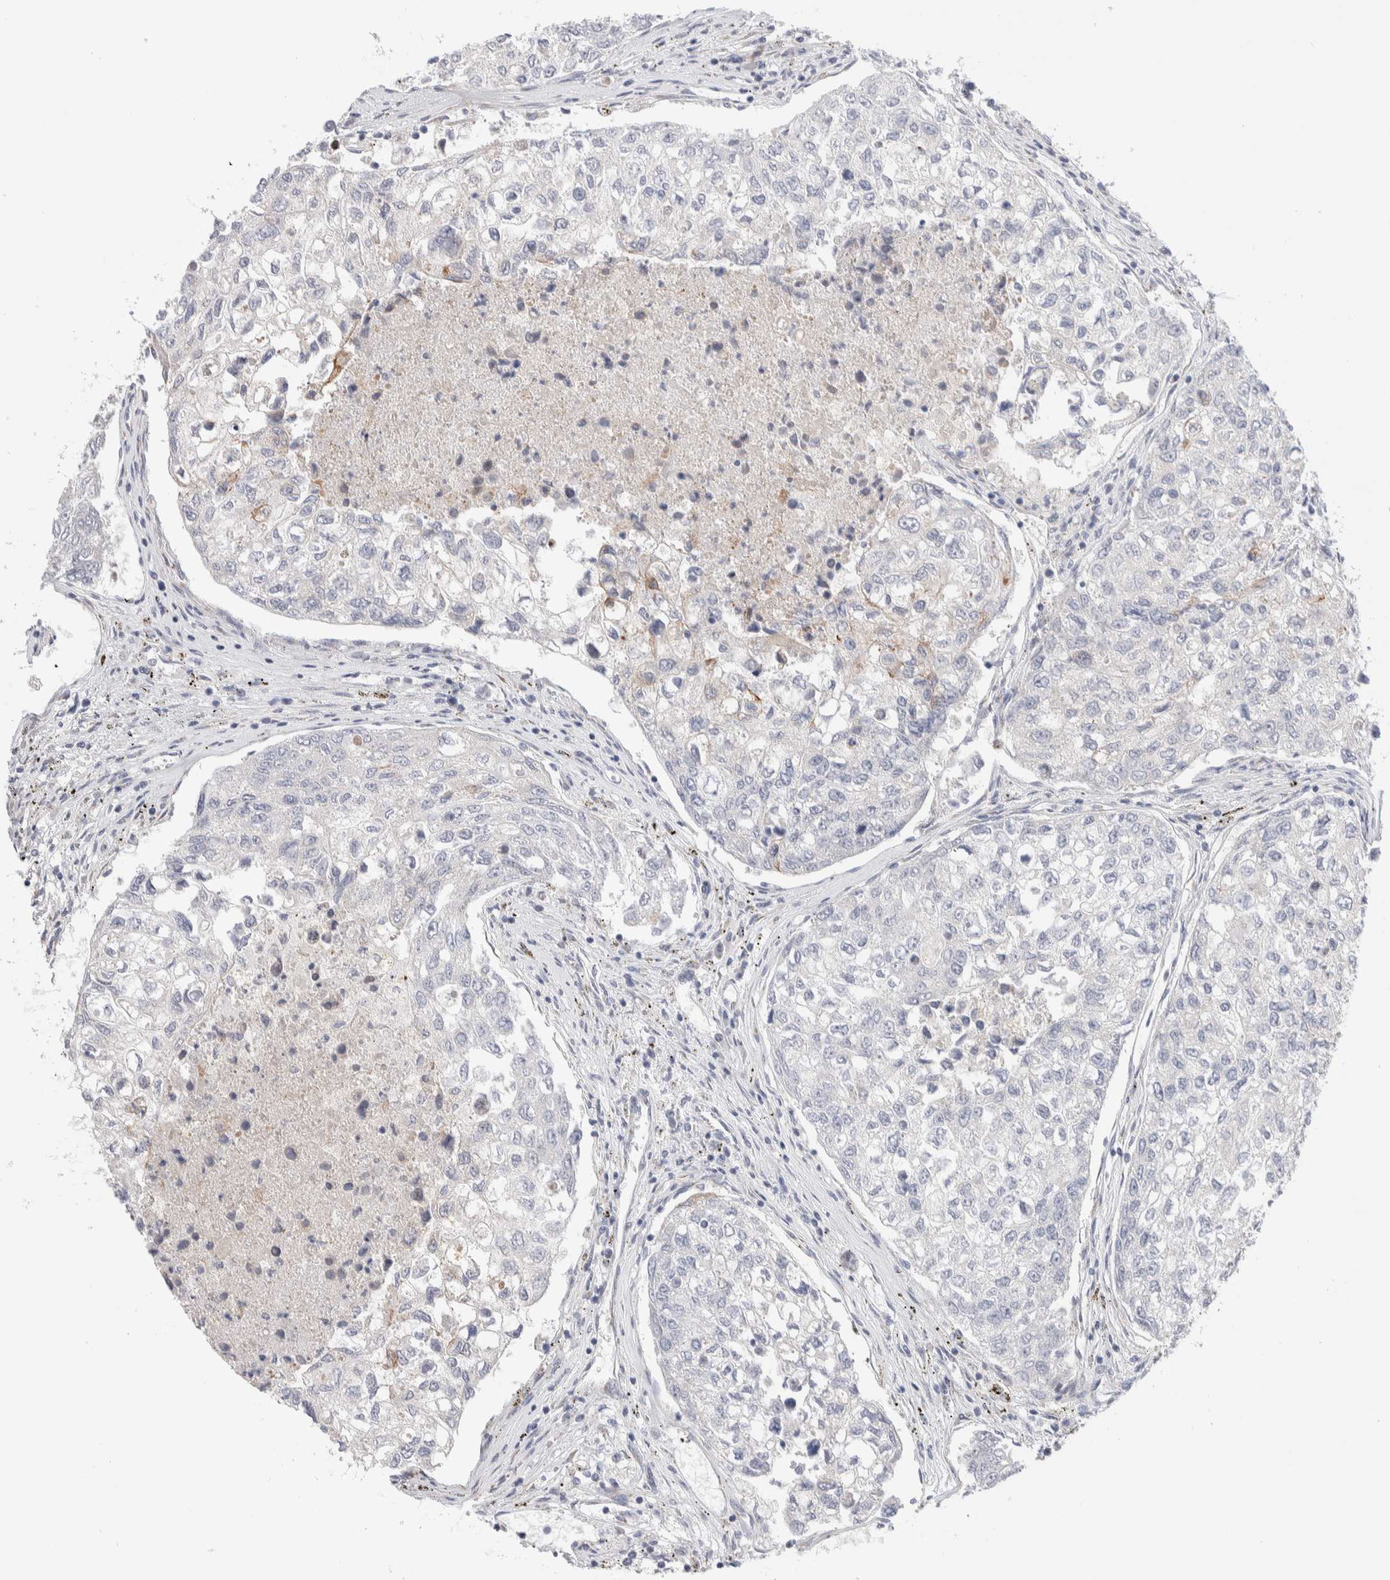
{"staining": {"intensity": "negative", "quantity": "none", "location": "none"}, "tissue": "urothelial cancer", "cell_type": "Tumor cells", "image_type": "cancer", "snomed": [{"axis": "morphology", "description": "Urothelial carcinoma, High grade"}, {"axis": "topography", "description": "Lymph node"}, {"axis": "topography", "description": "Urinary bladder"}], "caption": "Tumor cells are negative for protein expression in human urothelial cancer.", "gene": "C1orf112", "patient": {"sex": "male", "age": 51}}